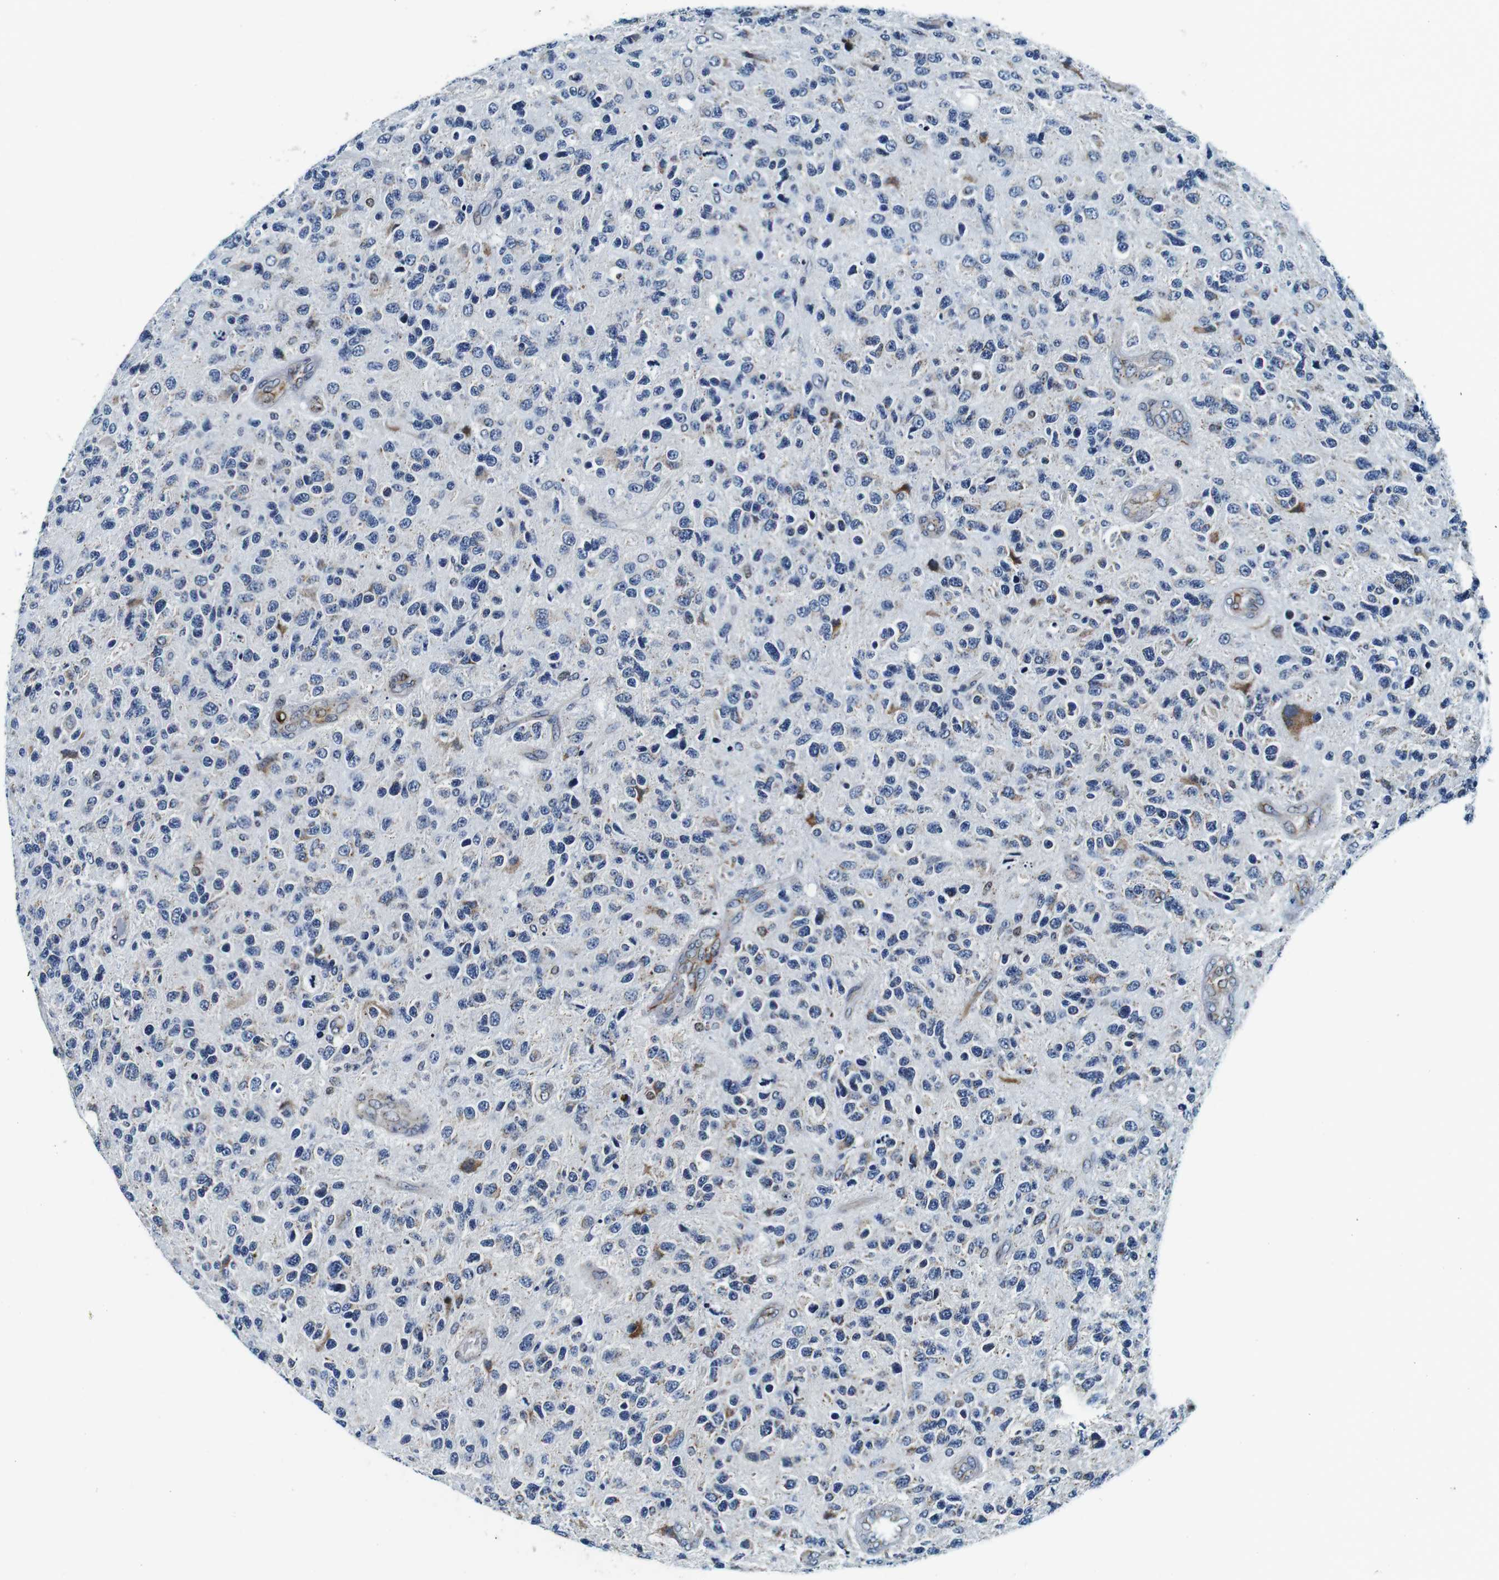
{"staining": {"intensity": "weak", "quantity": "<25%", "location": "cytoplasmic/membranous"}, "tissue": "glioma", "cell_type": "Tumor cells", "image_type": "cancer", "snomed": [{"axis": "morphology", "description": "Glioma, malignant, High grade"}, {"axis": "topography", "description": "Brain"}], "caption": "Glioma stained for a protein using immunohistochemistry exhibits no staining tumor cells.", "gene": "FAR2", "patient": {"sex": "female", "age": 58}}